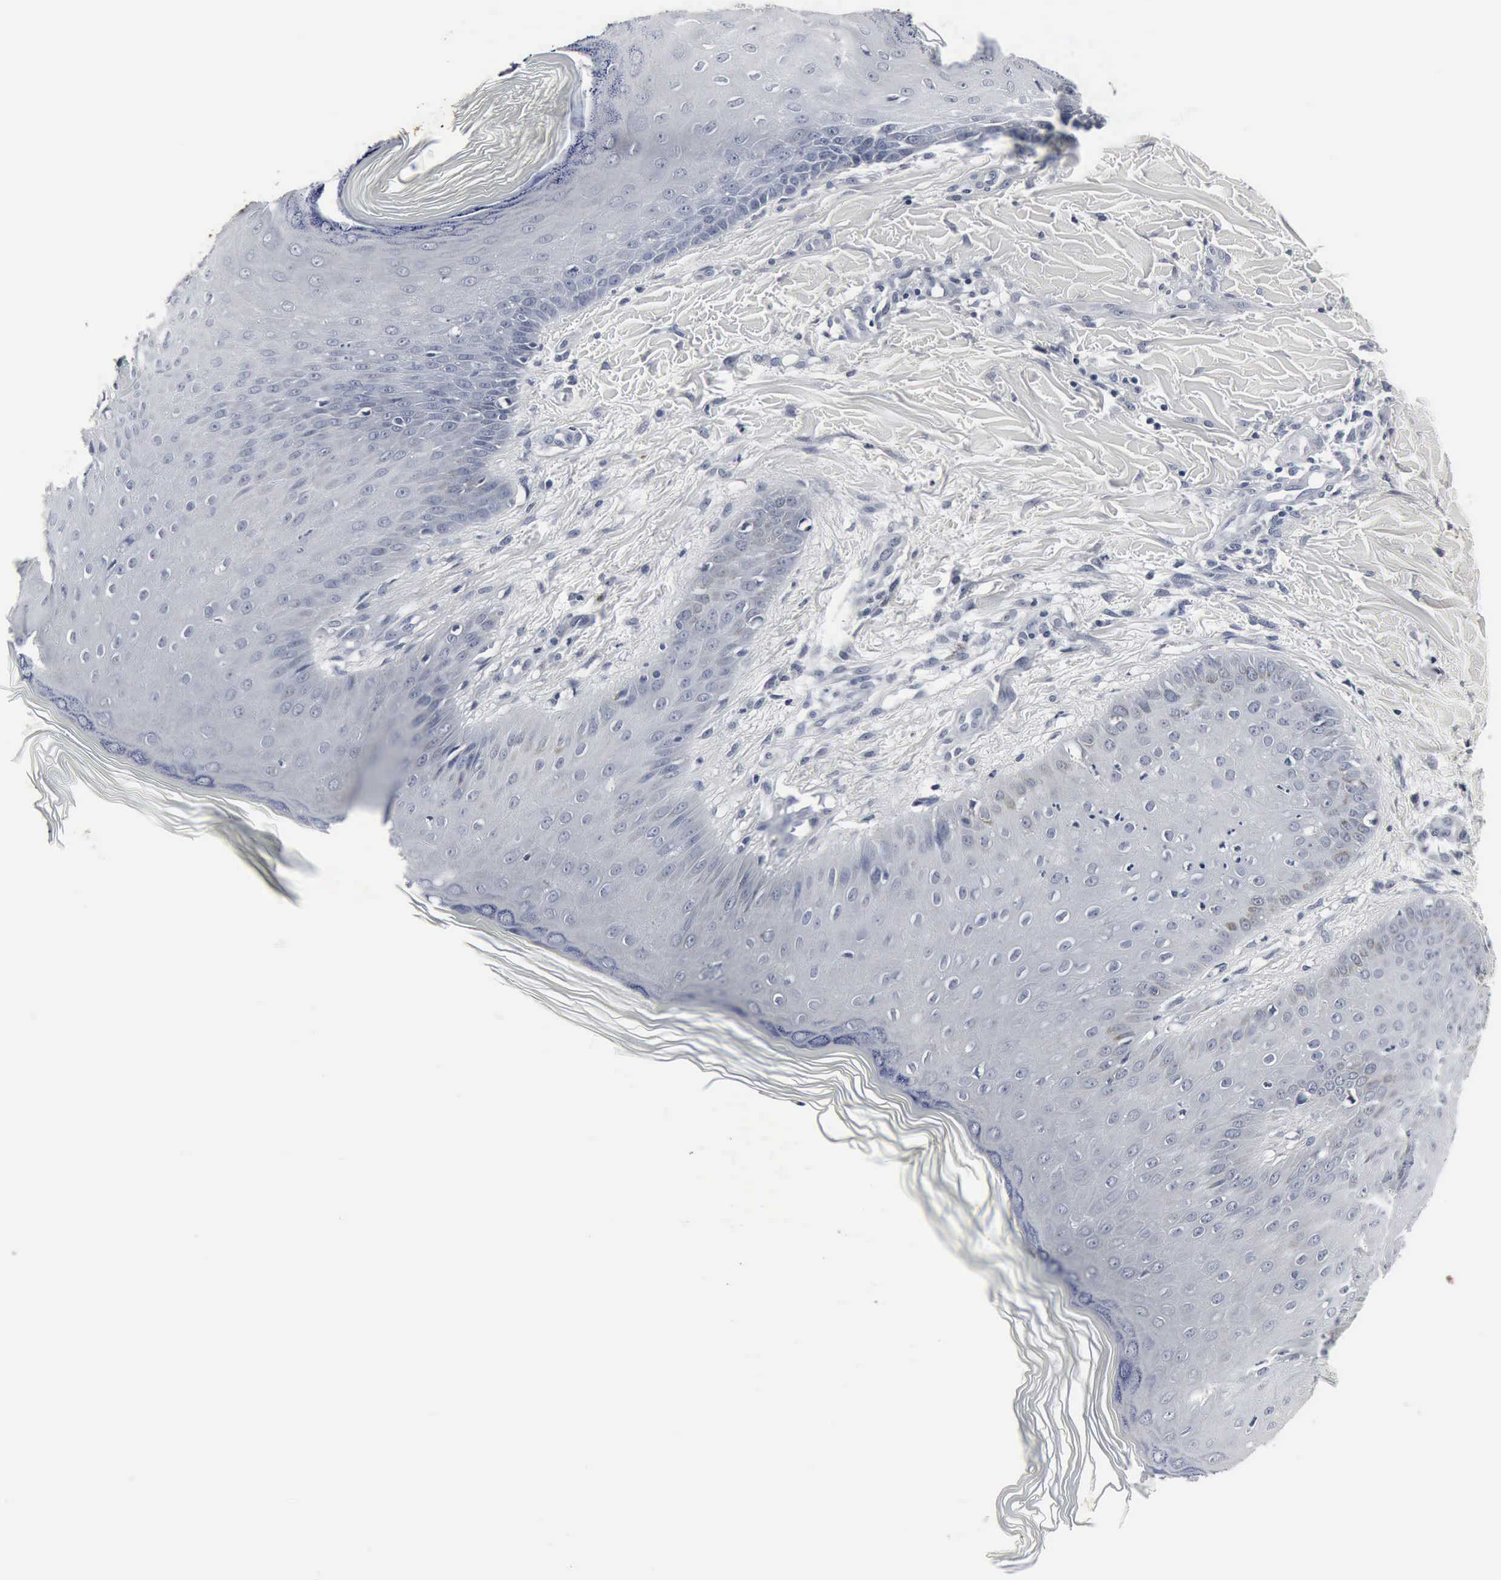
{"staining": {"intensity": "negative", "quantity": "none", "location": "none"}, "tissue": "skin", "cell_type": "Epidermal cells", "image_type": "normal", "snomed": [{"axis": "morphology", "description": "Normal tissue, NOS"}, {"axis": "morphology", "description": "Inflammation, NOS"}, {"axis": "topography", "description": "Soft tissue"}, {"axis": "topography", "description": "Anal"}], "caption": "Immunohistochemistry of normal human skin demonstrates no staining in epidermal cells. (DAB immunohistochemistry (IHC) with hematoxylin counter stain).", "gene": "SNAP25", "patient": {"sex": "female", "age": 15}}